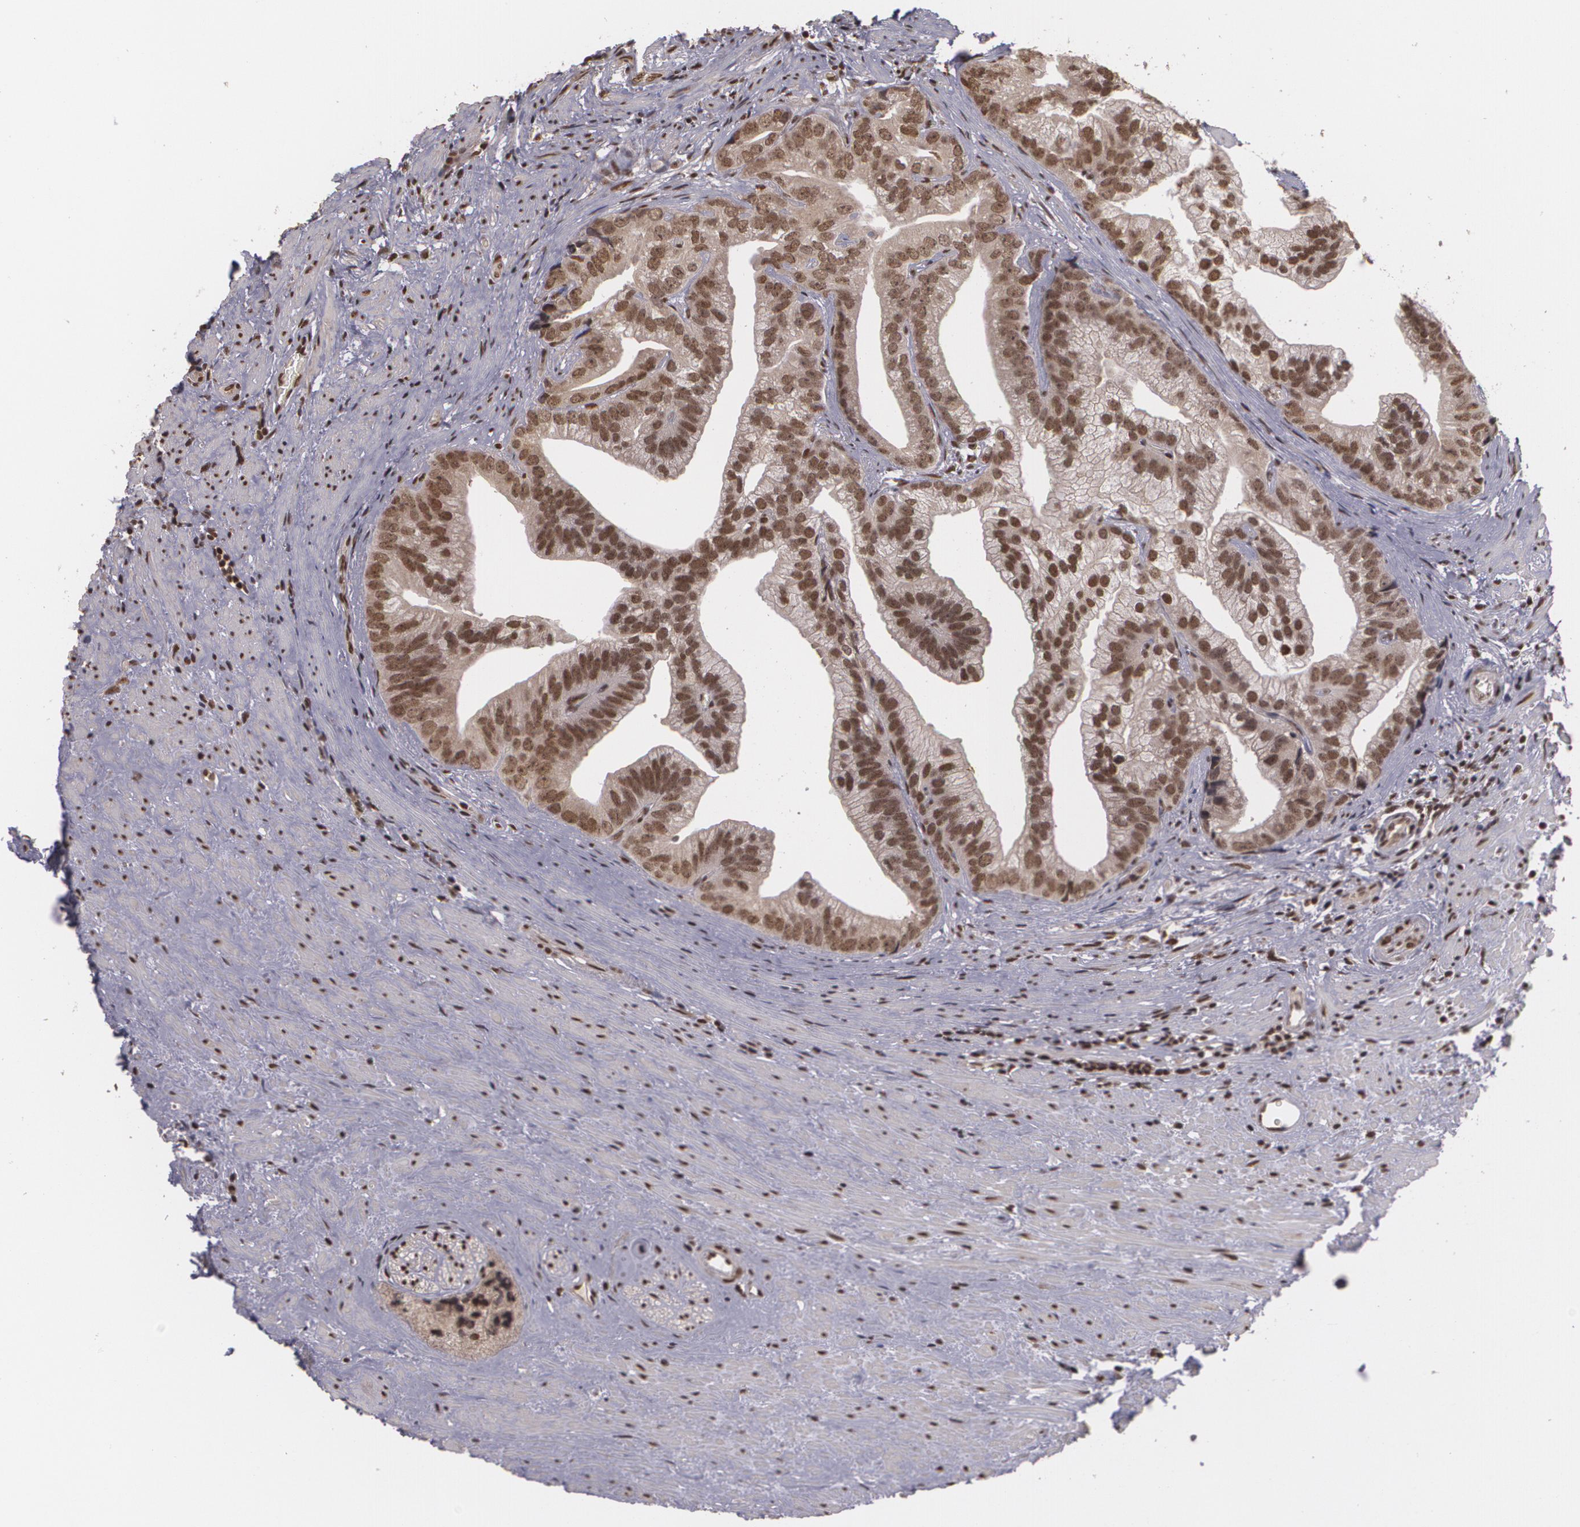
{"staining": {"intensity": "strong", "quantity": ">75%", "location": "nuclear"}, "tissue": "prostate cancer", "cell_type": "Tumor cells", "image_type": "cancer", "snomed": [{"axis": "morphology", "description": "Adenocarcinoma, Low grade"}, {"axis": "topography", "description": "Prostate"}], "caption": "Immunohistochemical staining of prostate cancer (adenocarcinoma (low-grade)) exhibits high levels of strong nuclear positivity in about >75% of tumor cells.", "gene": "RXRB", "patient": {"sex": "male", "age": 71}}